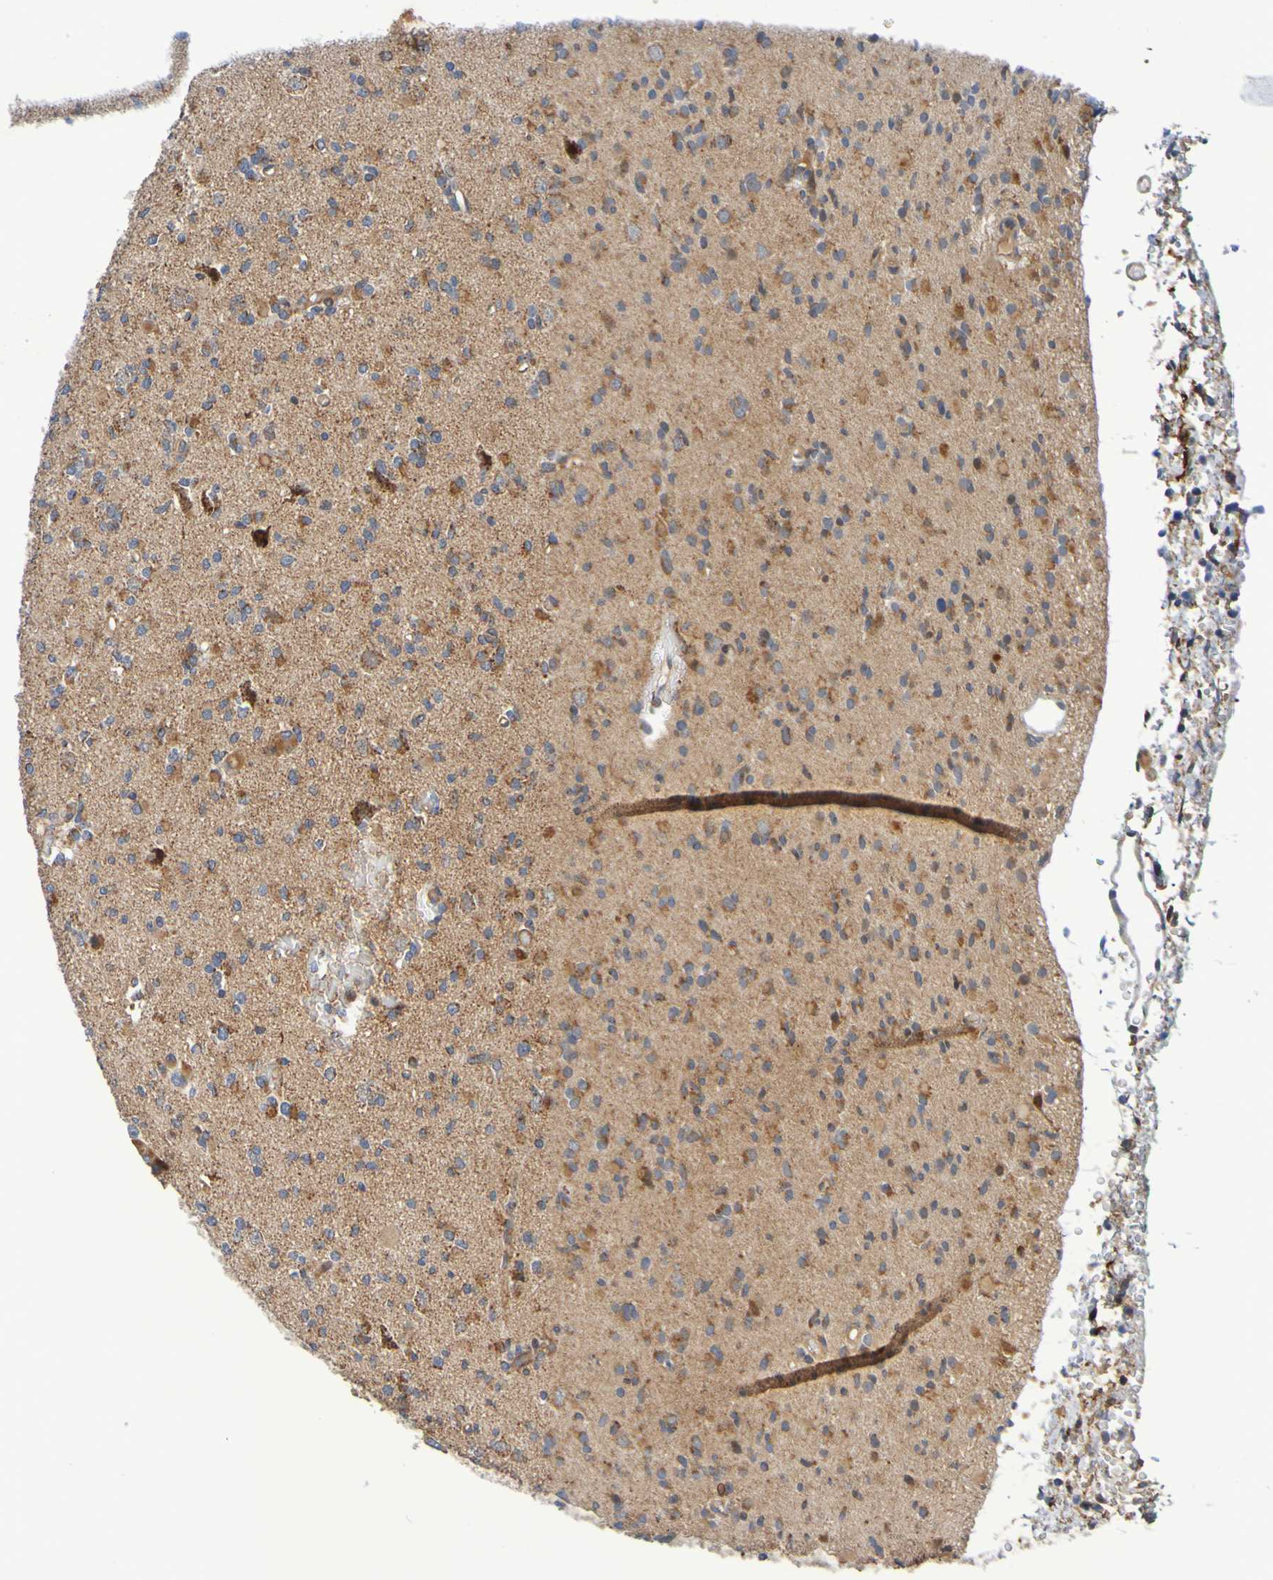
{"staining": {"intensity": "moderate", "quantity": ">75%", "location": "cytoplasmic/membranous"}, "tissue": "glioma", "cell_type": "Tumor cells", "image_type": "cancer", "snomed": [{"axis": "morphology", "description": "Glioma, malignant, Low grade"}, {"axis": "topography", "description": "Brain"}], "caption": "Glioma tissue displays moderate cytoplasmic/membranous positivity in approximately >75% of tumor cells, visualized by immunohistochemistry.", "gene": "CCDC51", "patient": {"sex": "female", "age": 22}}